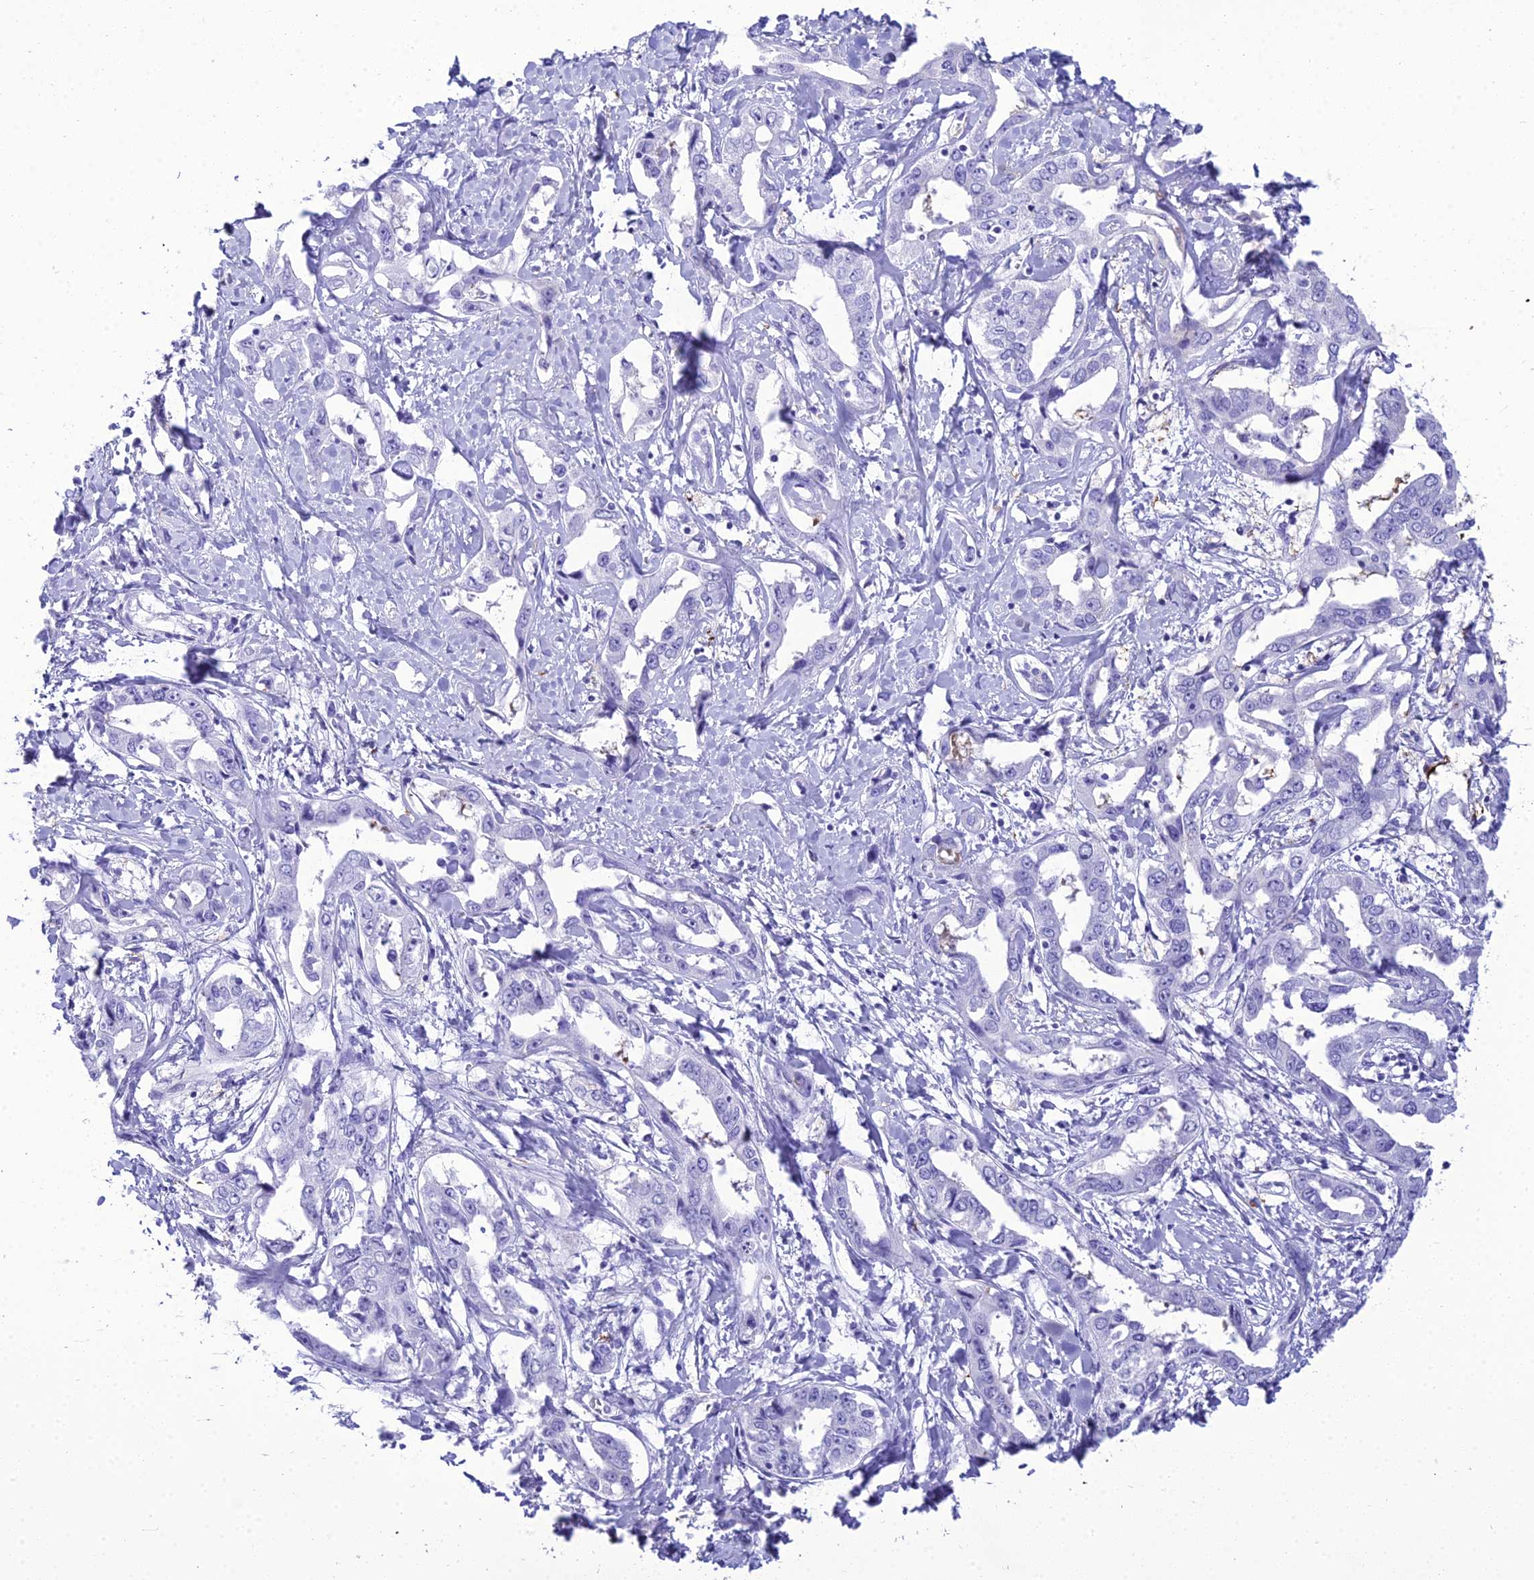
{"staining": {"intensity": "negative", "quantity": "none", "location": "none"}, "tissue": "liver cancer", "cell_type": "Tumor cells", "image_type": "cancer", "snomed": [{"axis": "morphology", "description": "Cholangiocarcinoma"}, {"axis": "topography", "description": "Liver"}], "caption": "High magnification brightfield microscopy of liver cancer stained with DAB (brown) and counterstained with hematoxylin (blue): tumor cells show no significant expression.", "gene": "ZNF442", "patient": {"sex": "male", "age": 59}}